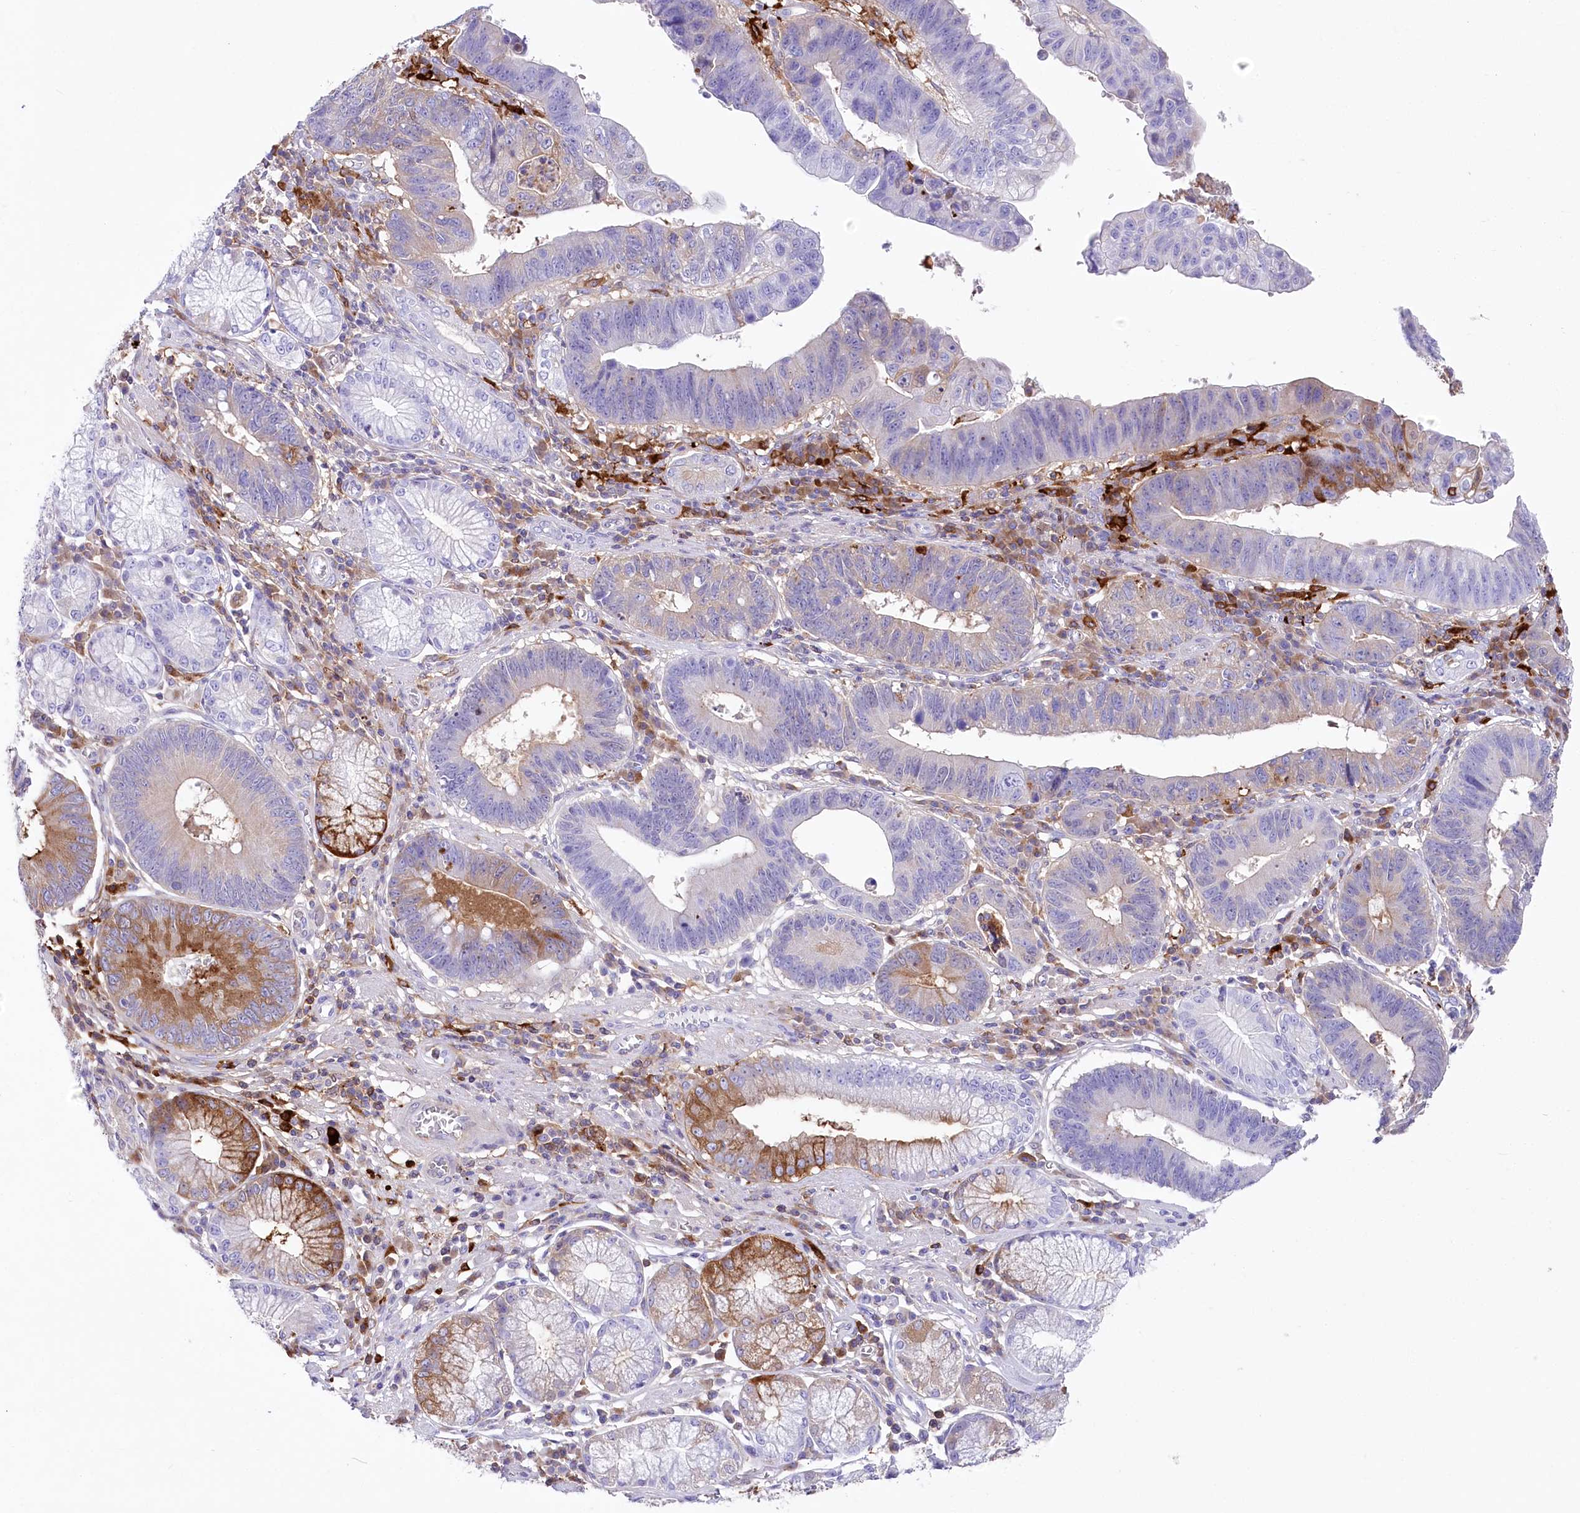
{"staining": {"intensity": "moderate", "quantity": "<25%", "location": "cytoplasmic/membranous"}, "tissue": "stomach cancer", "cell_type": "Tumor cells", "image_type": "cancer", "snomed": [{"axis": "morphology", "description": "Adenocarcinoma, NOS"}, {"axis": "topography", "description": "Stomach"}], "caption": "Tumor cells show moderate cytoplasmic/membranous staining in approximately <25% of cells in adenocarcinoma (stomach).", "gene": "DNAJC19", "patient": {"sex": "male", "age": 59}}